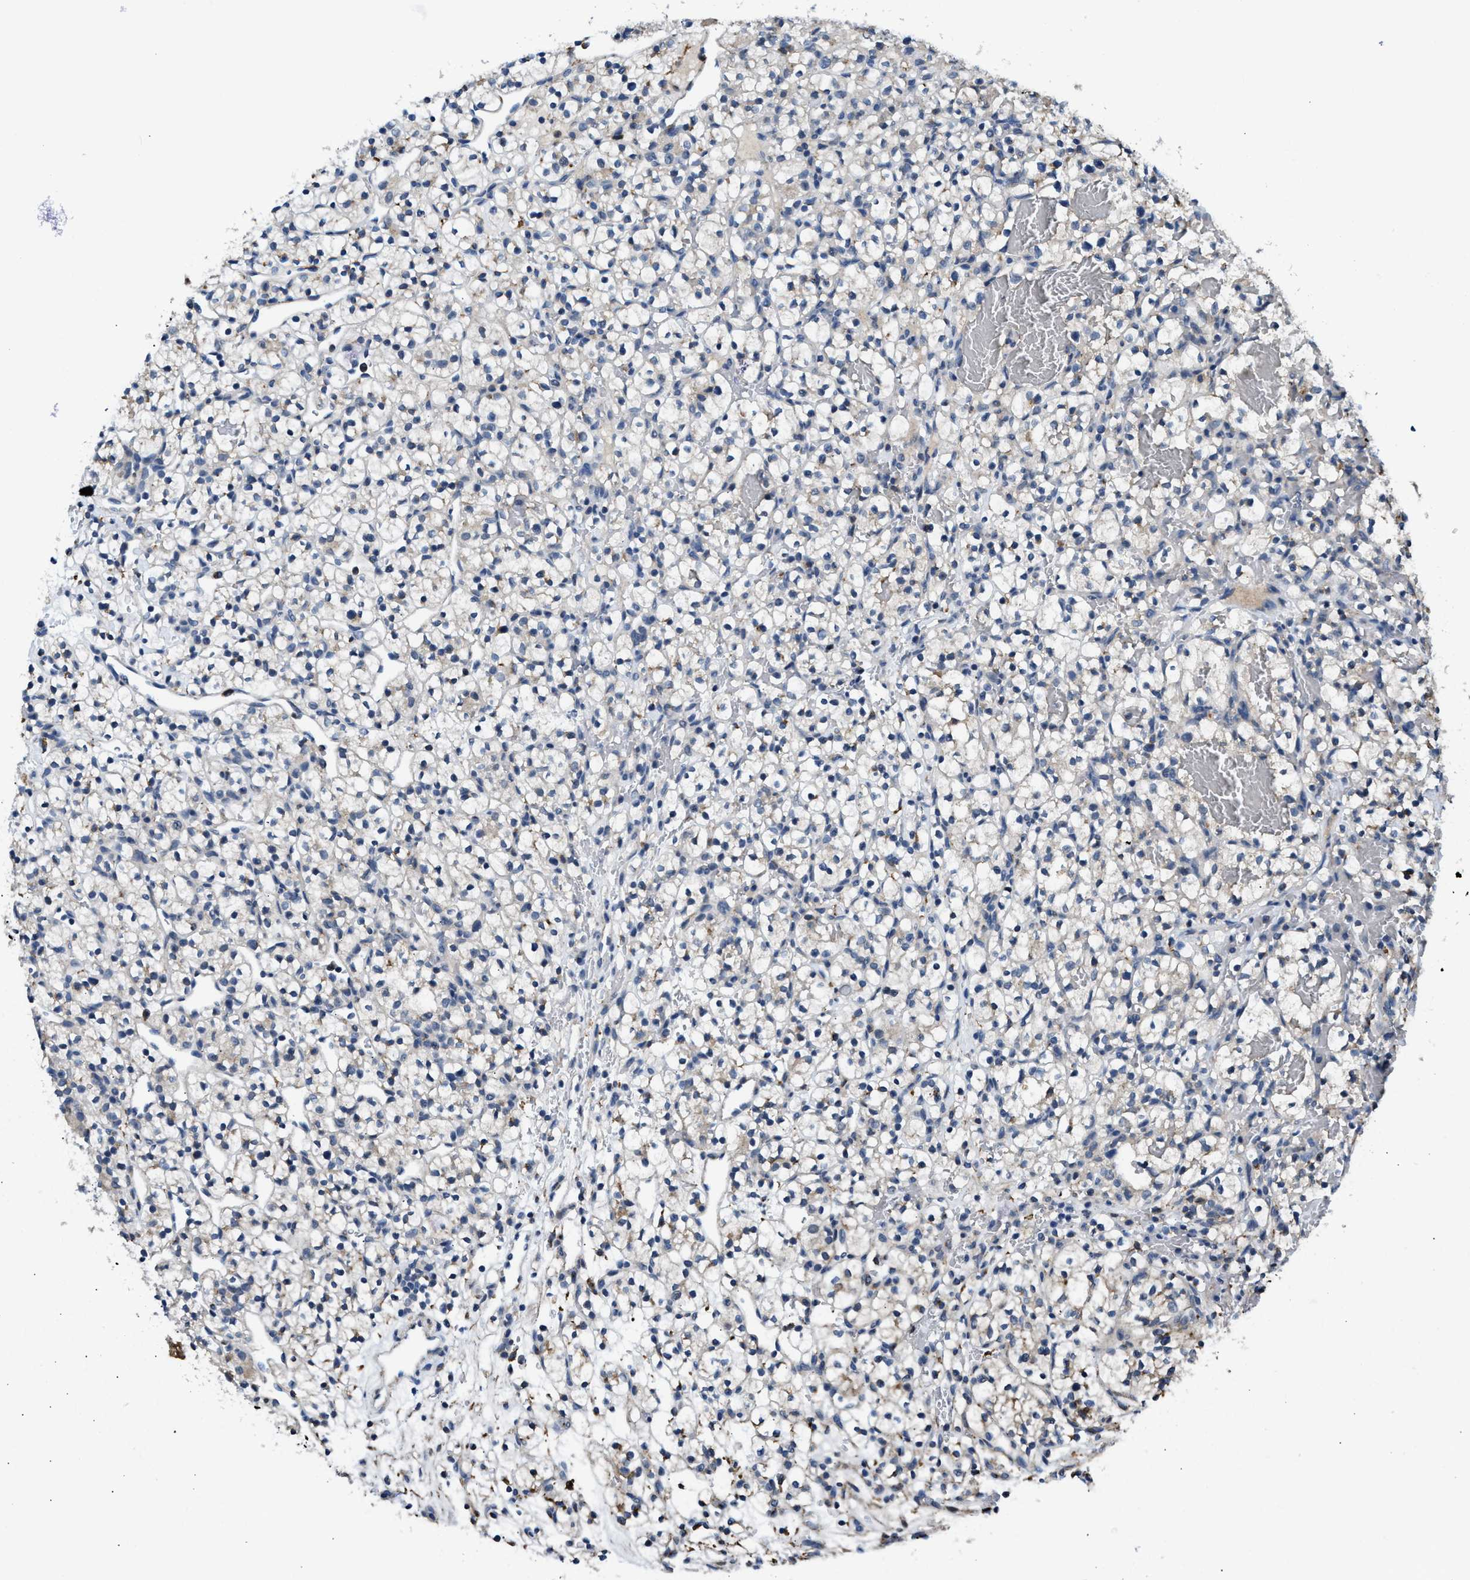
{"staining": {"intensity": "negative", "quantity": "none", "location": "none"}, "tissue": "renal cancer", "cell_type": "Tumor cells", "image_type": "cancer", "snomed": [{"axis": "morphology", "description": "Adenocarcinoma, NOS"}, {"axis": "topography", "description": "Kidney"}], "caption": "Tumor cells show no significant staining in renal adenocarcinoma.", "gene": "LRP1", "patient": {"sex": "female", "age": 57}}